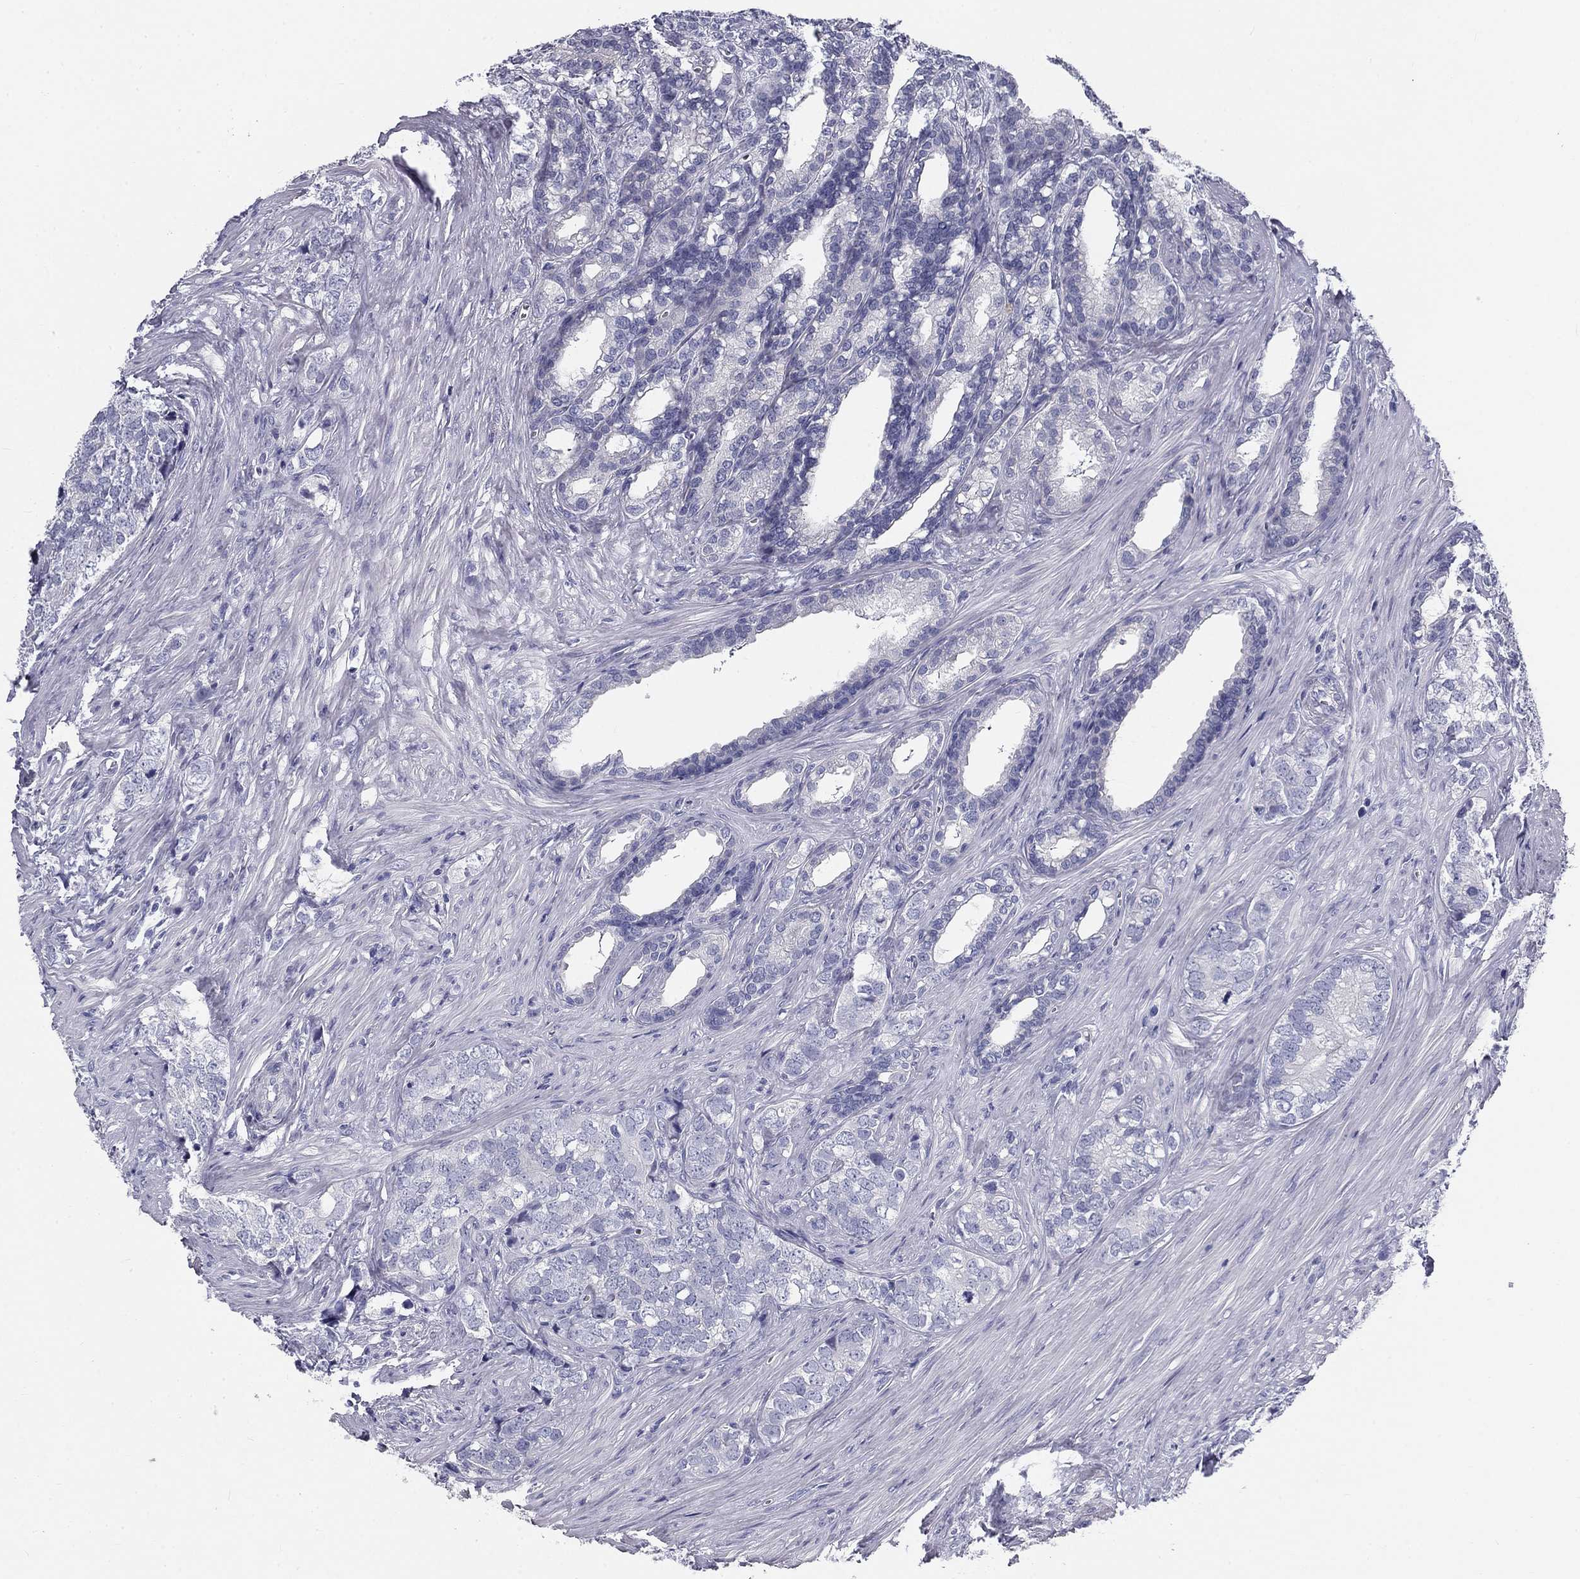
{"staining": {"intensity": "negative", "quantity": "none", "location": "none"}, "tissue": "prostate cancer", "cell_type": "Tumor cells", "image_type": "cancer", "snomed": [{"axis": "morphology", "description": "Adenocarcinoma, NOS"}, {"axis": "topography", "description": "Prostate and seminal vesicle, NOS"}], "caption": "Immunohistochemistry (IHC) of human prostate cancer (adenocarcinoma) exhibits no expression in tumor cells.", "gene": "GALNTL5", "patient": {"sex": "male", "age": 63}}